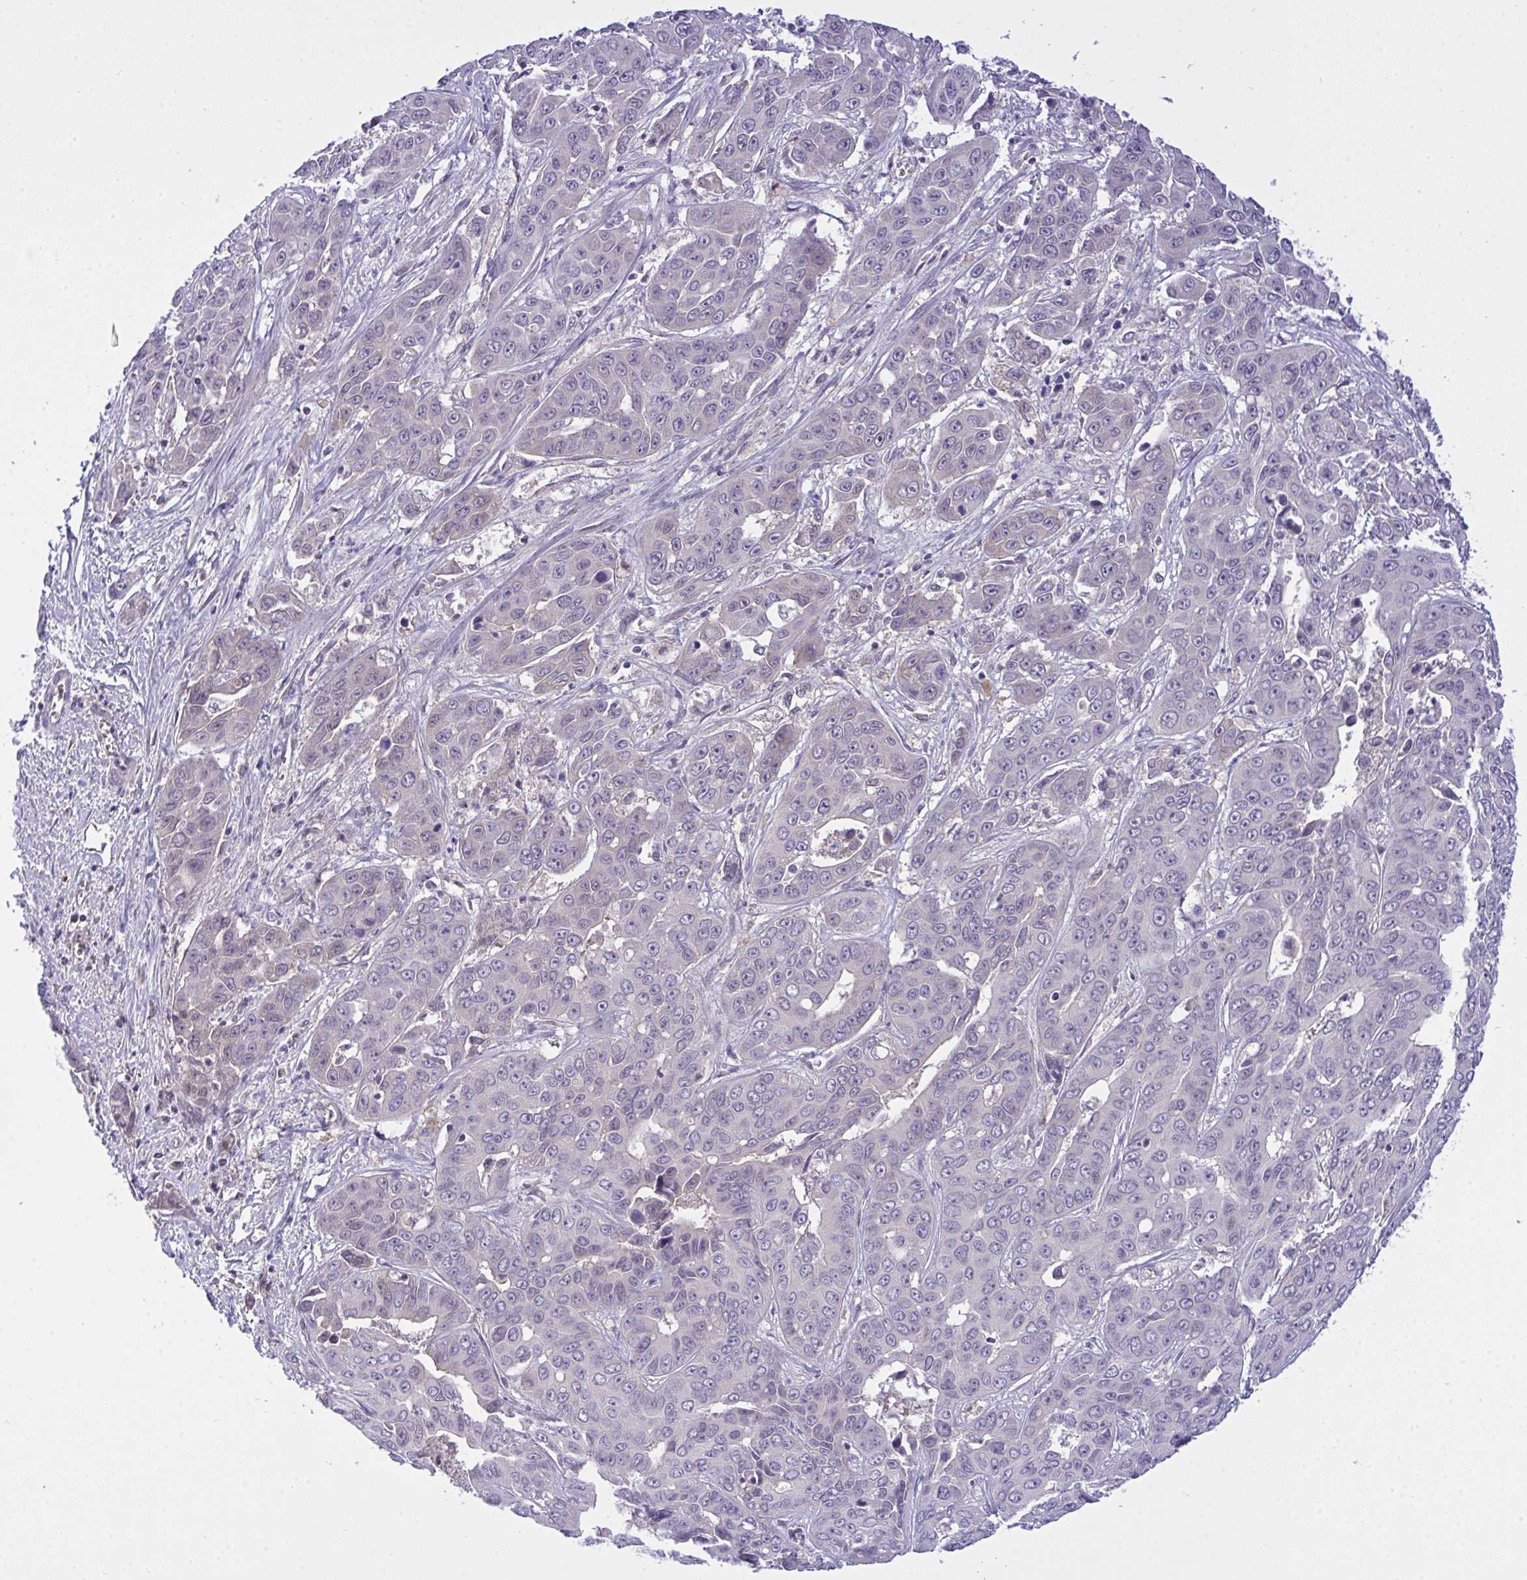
{"staining": {"intensity": "negative", "quantity": "none", "location": "none"}, "tissue": "liver cancer", "cell_type": "Tumor cells", "image_type": "cancer", "snomed": [{"axis": "morphology", "description": "Cholangiocarcinoma"}, {"axis": "topography", "description": "Liver"}], "caption": "Protein analysis of liver cholangiocarcinoma reveals no significant positivity in tumor cells.", "gene": "HOXD12", "patient": {"sex": "female", "age": 52}}